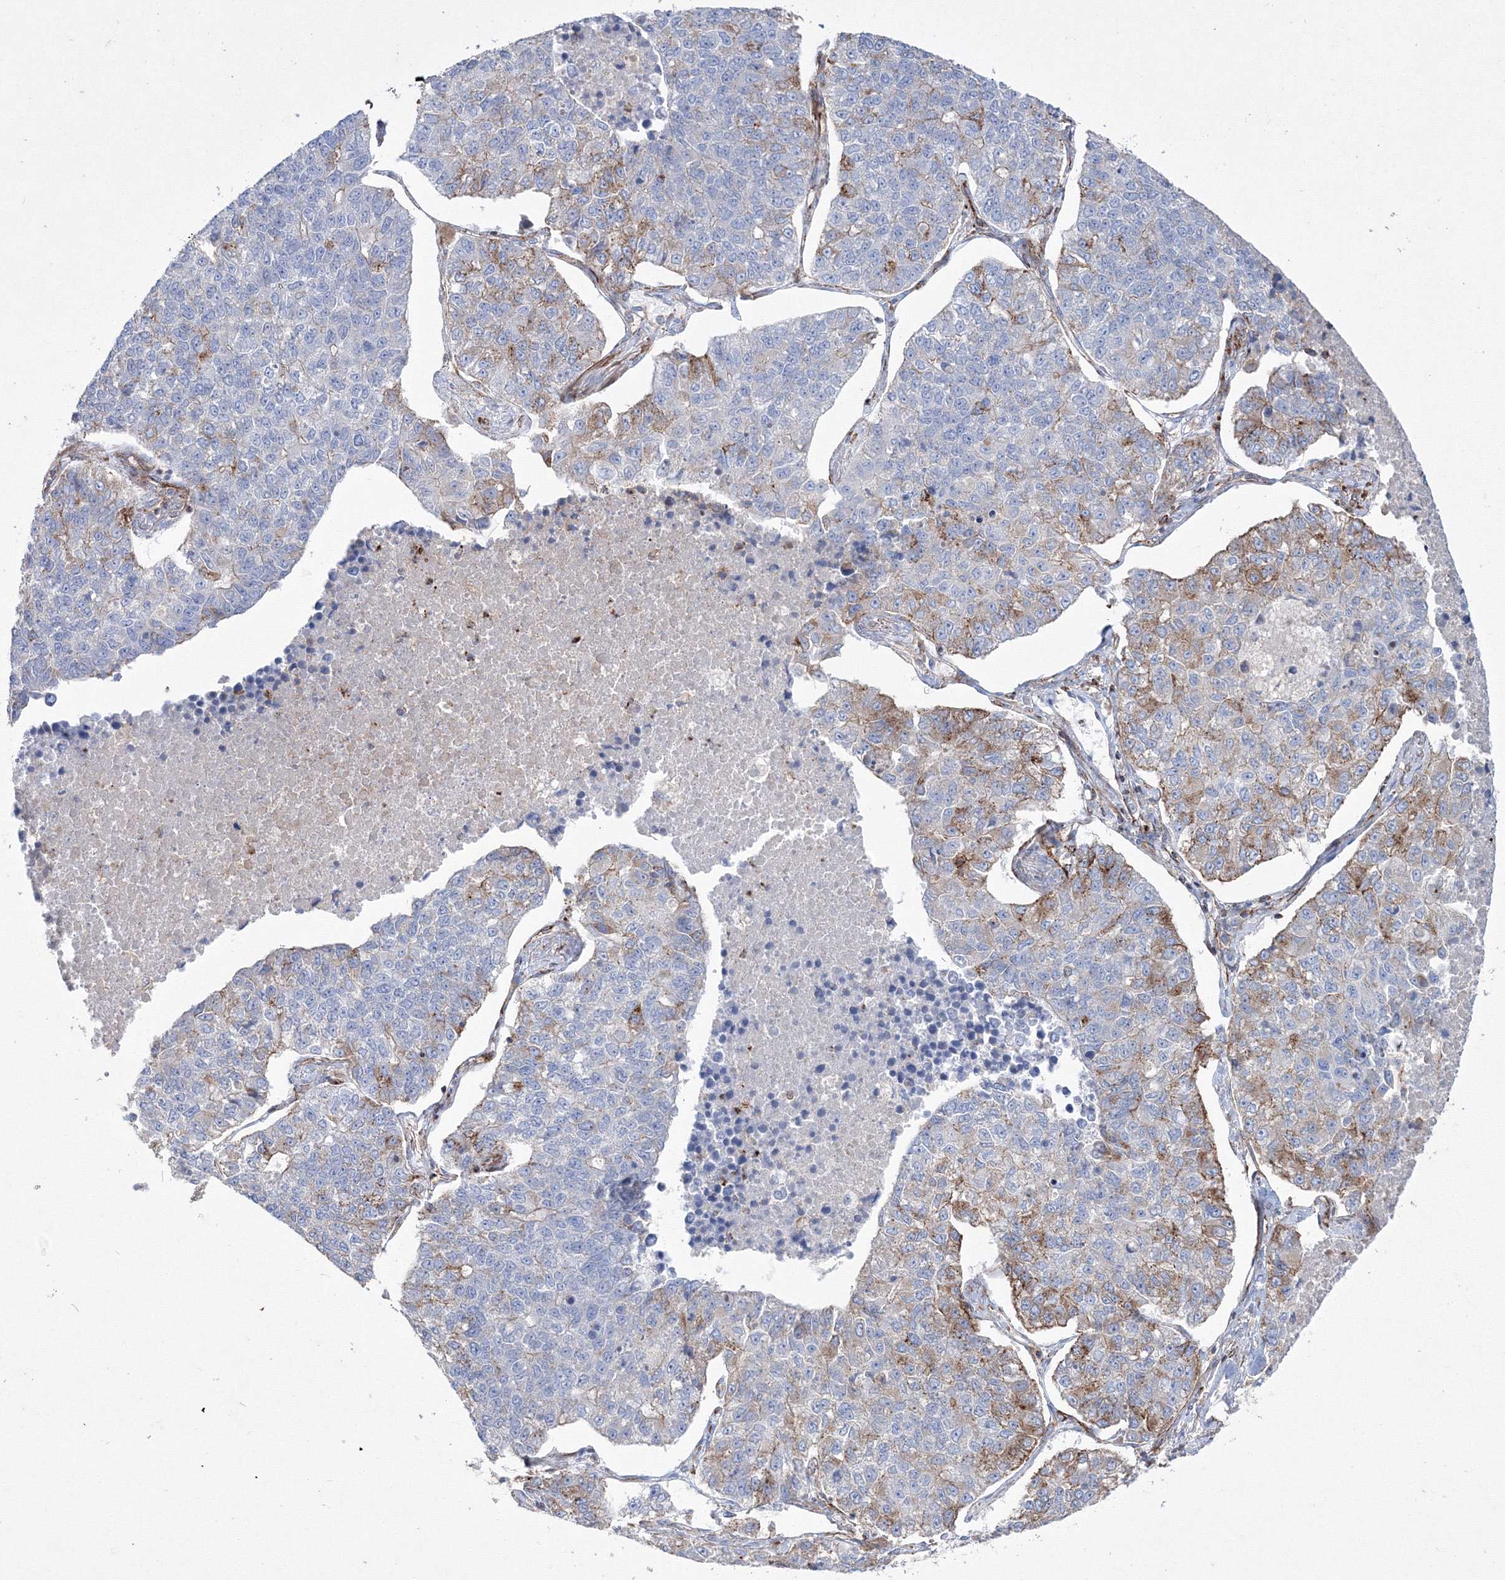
{"staining": {"intensity": "negative", "quantity": "none", "location": "none"}, "tissue": "lung cancer", "cell_type": "Tumor cells", "image_type": "cancer", "snomed": [{"axis": "morphology", "description": "Adenocarcinoma, NOS"}, {"axis": "topography", "description": "Lung"}], "caption": "Lung cancer was stained to show a protein in brown. There is no significant expression in tumor cells.", "gene": "GPR82", "patient": {"sex": "male", "age": 49}}